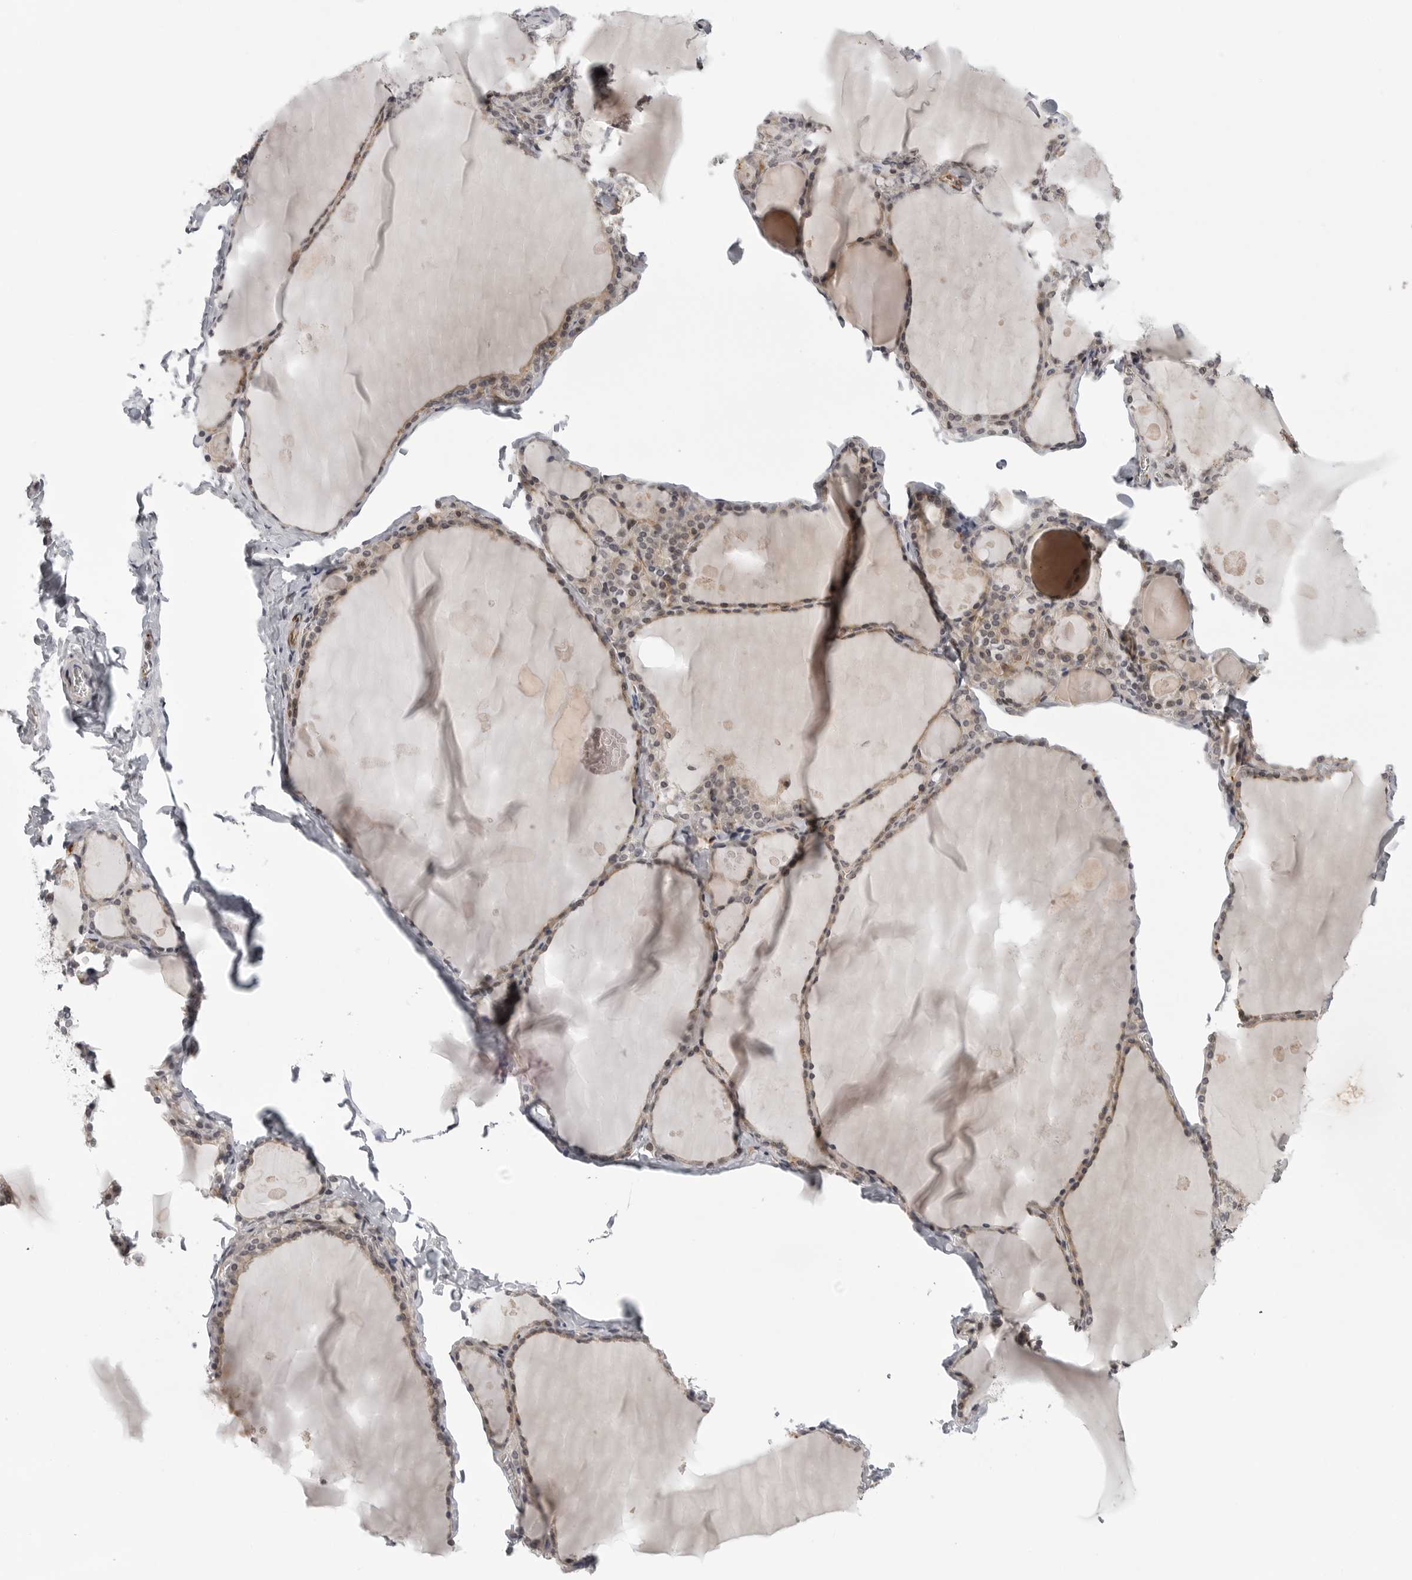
{"staining": {"intensity": "weak", "quantity": "25%-75%", "location": "cytoplasmic/membranous"}, "tissue": "thyroid gland", "cell_type": "Glandular cells", "image_type": "normal", "snomed": [{"axis": "morphology", "description": "Normal tissue, NOS"}, {"axis": "topography", "description": "Thyroid gland"}], "caption": "Immunohistochemistry (IHC) micrograph of unremarkable thyroid gland: thyroid gland stained using immunohistochemistry exhibits low levels of weak protein expression localized specifically in the cytoplasmic/membranous of glandular cells, appearing as a cytoplasmic/membranous brown color.", "gene": "TUT4", "patient": {"sex": "male", "age": 56}}